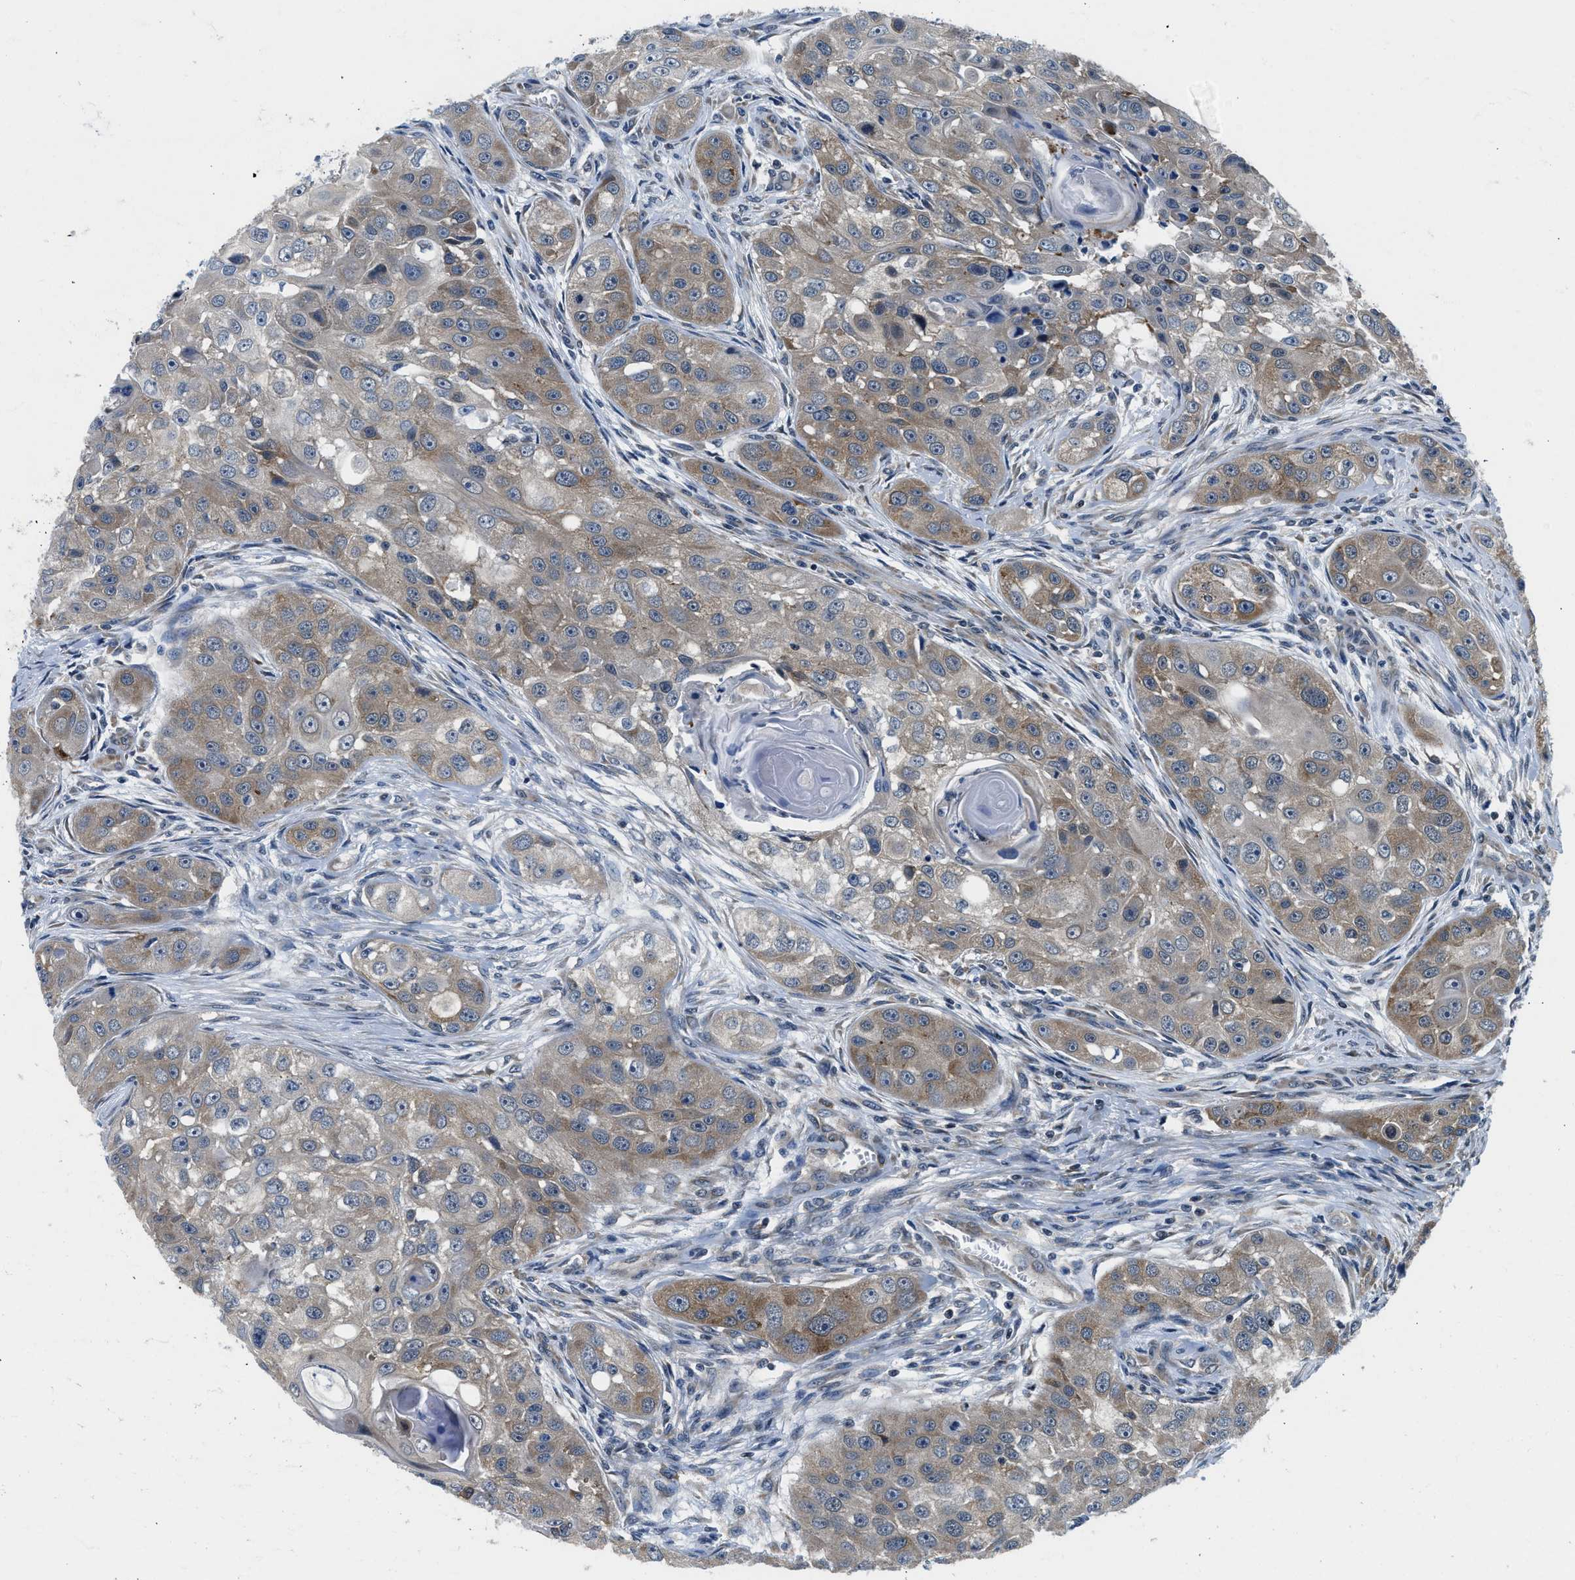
{"staining": {"intensity": "moderate", "quantity": ">75%", "location": "cytoplasmic/membranous"}, "tissue": "head and neck cancer", "cell_type": "Tumor cells", "image_type": "cancer", "snomed": [{"axis": "morphology", "description": "Normal tissue, NOS"}, {"axis": "morphology", "description": "Squamous cell carcinoma, NOS"}, {"axis": "topography", "description": "Skeletal muscle"}, {"axis": "topography", "description": "Head-Neck"}], "caption": "A brown stain shows moderate cytoplasmic/membranous staining of a protein in human squamous cell carcinoma (head and neck) tumor cells.", "gene": "PA2G4", "patient": {"sex": "male", "age": 51}}